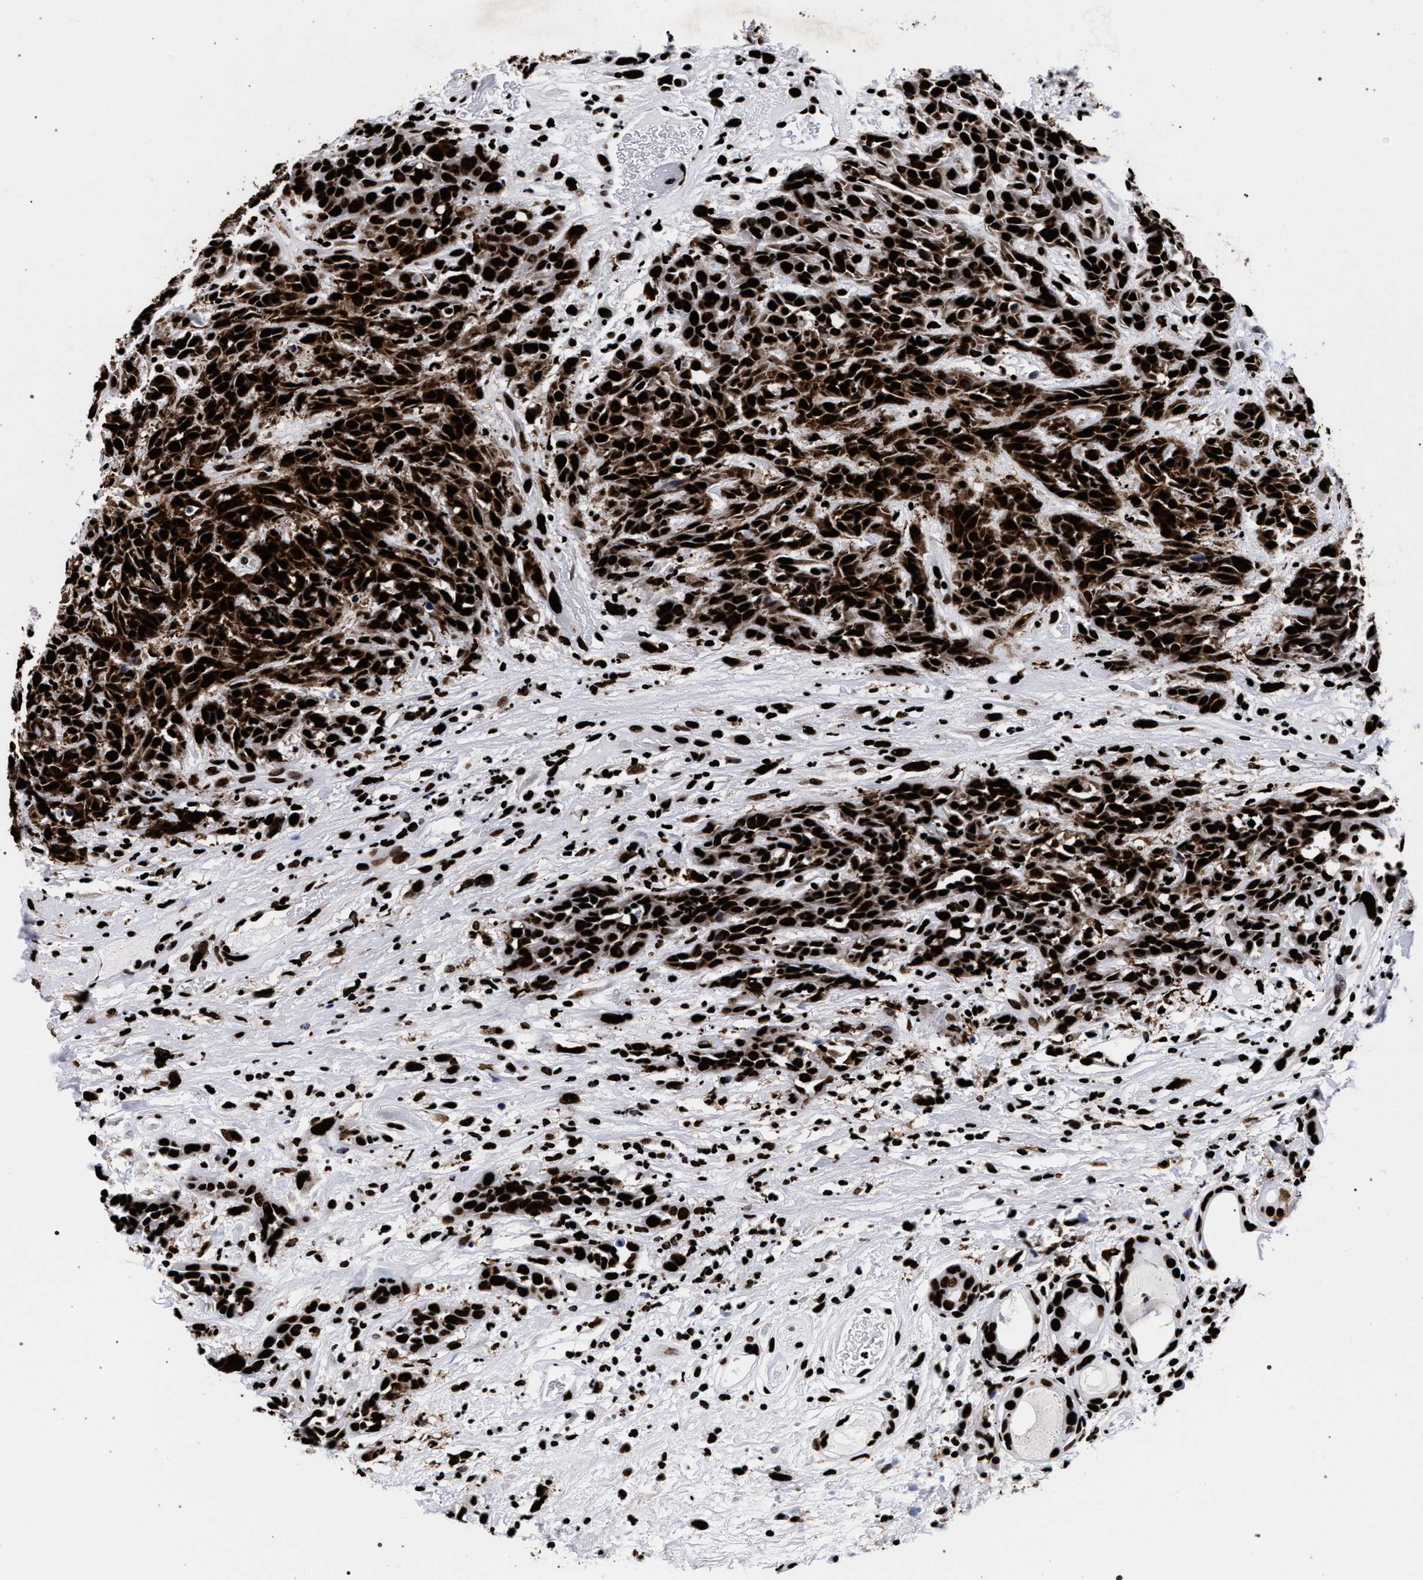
{"staining": {"intensity": "strong", "quantity": ">75%", "location": "cytoplasmic/membranous,nuclear"}, "tissue": "head and neck cancer", "cell_type": "Tumor cells", "image_type": "cancer", "snomed": [{"axis": "morphology", "description": "Normal tissue, NOS"}, {"axis": "morphology", "description": "Squamous cell carcinoma, NOS"}, {"axis": "topography", "description": "Cartilage tissue"}, {"axis": "topography", "description": "Head-Neck"}], "caption": "Human squamous cell carcinoma (head and neck) stained with a brown dye displays strong cytoplasmic/membranous and nuclear positive staining in approximately >75% of tumor cells.", "gene": "HNRNPA1", "patient": {"sex": "male", "age": 62}}